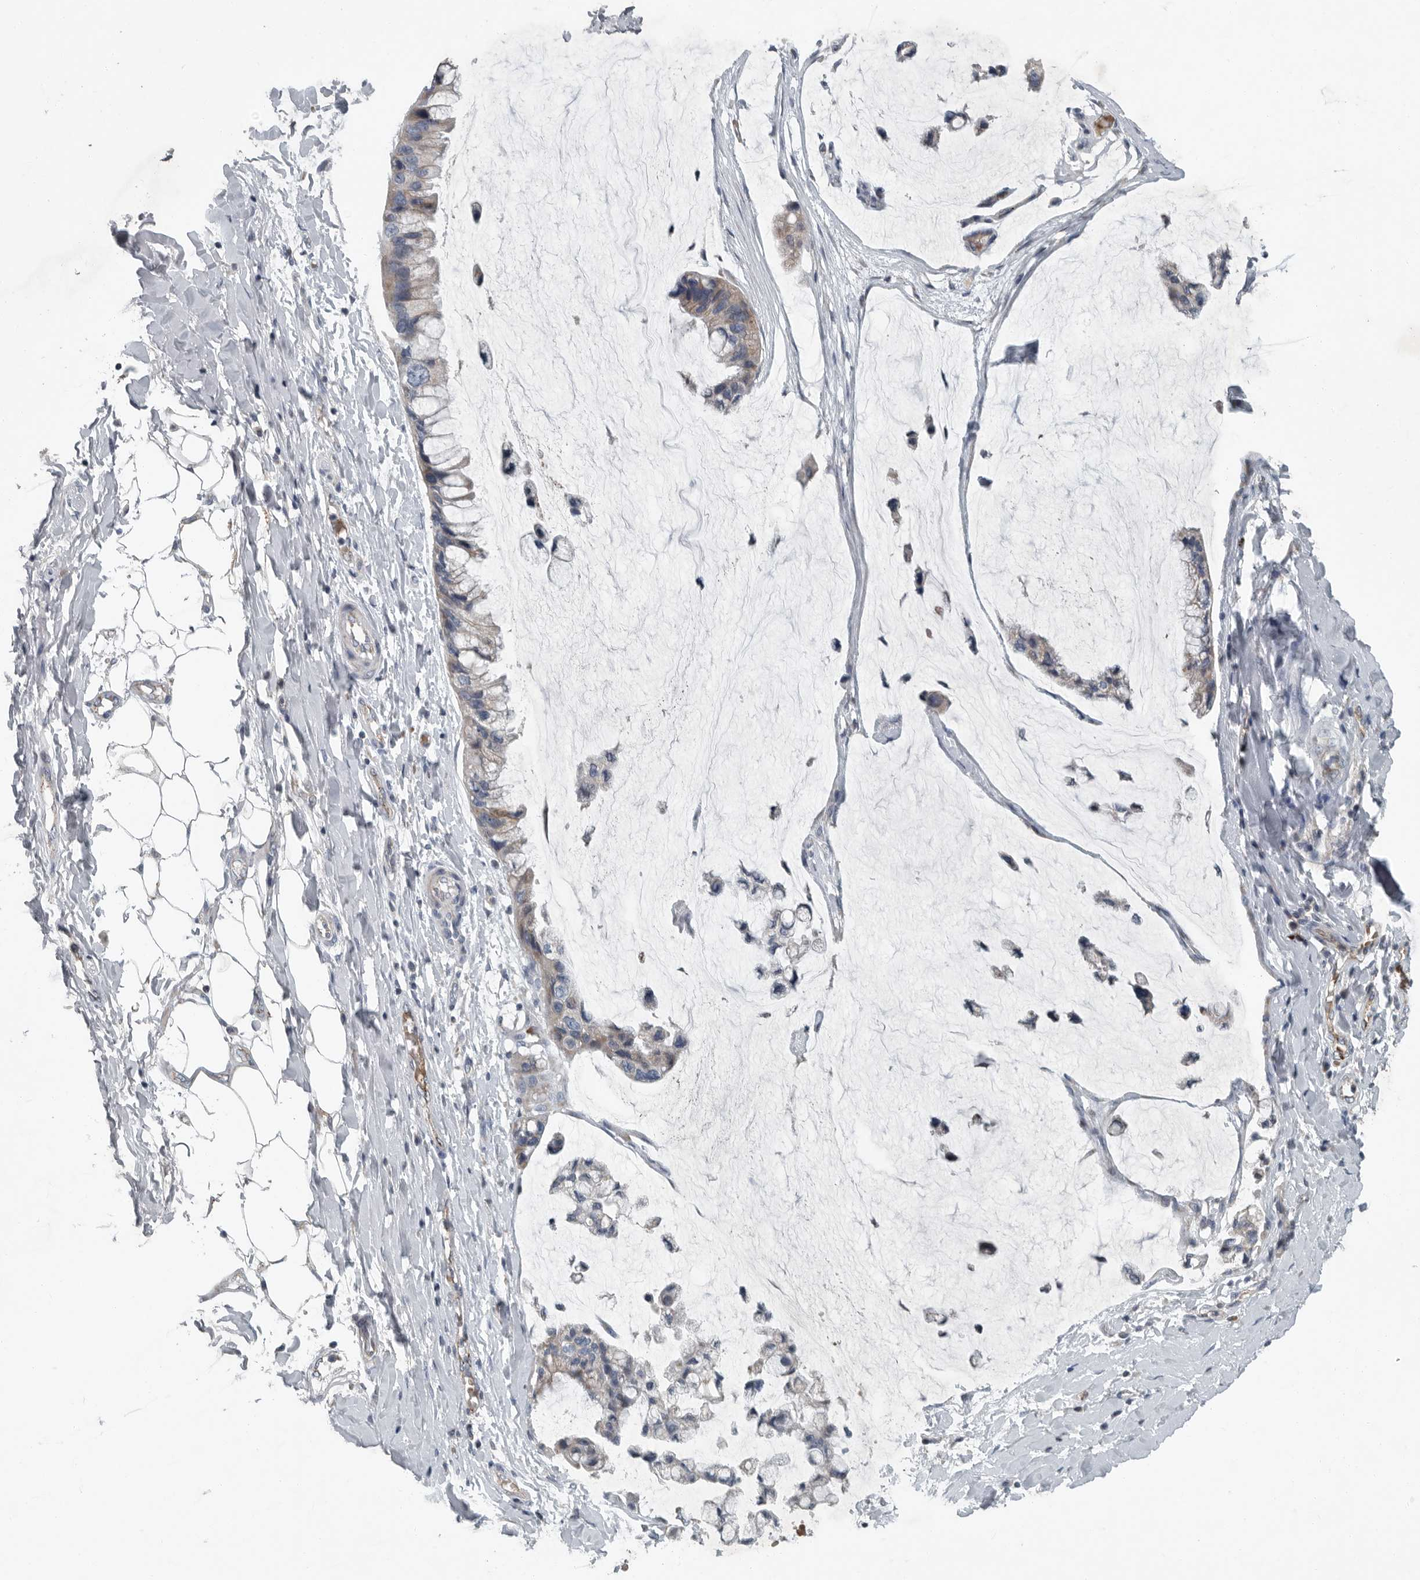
{"staining": {"intensity": "weak", "quantity": "<25%", "location": "cytoplasmic/membranous"}, "tissue": "ovarian cancer", "cell_type": "Tumor cells", "image_type": "cancer", "snomed": [{"axis": "morphology", "description": "Cystadenocarcinoma, mucinous, NOS"}, {"axis": "topography", "description": "Ovary"}], "caption": "Tumor cells show no significant positivity in mucinous cystadenocarcinoma (ovarian).", "gene": "MPP3", "patient": {"sex": "female", "age": 39}}